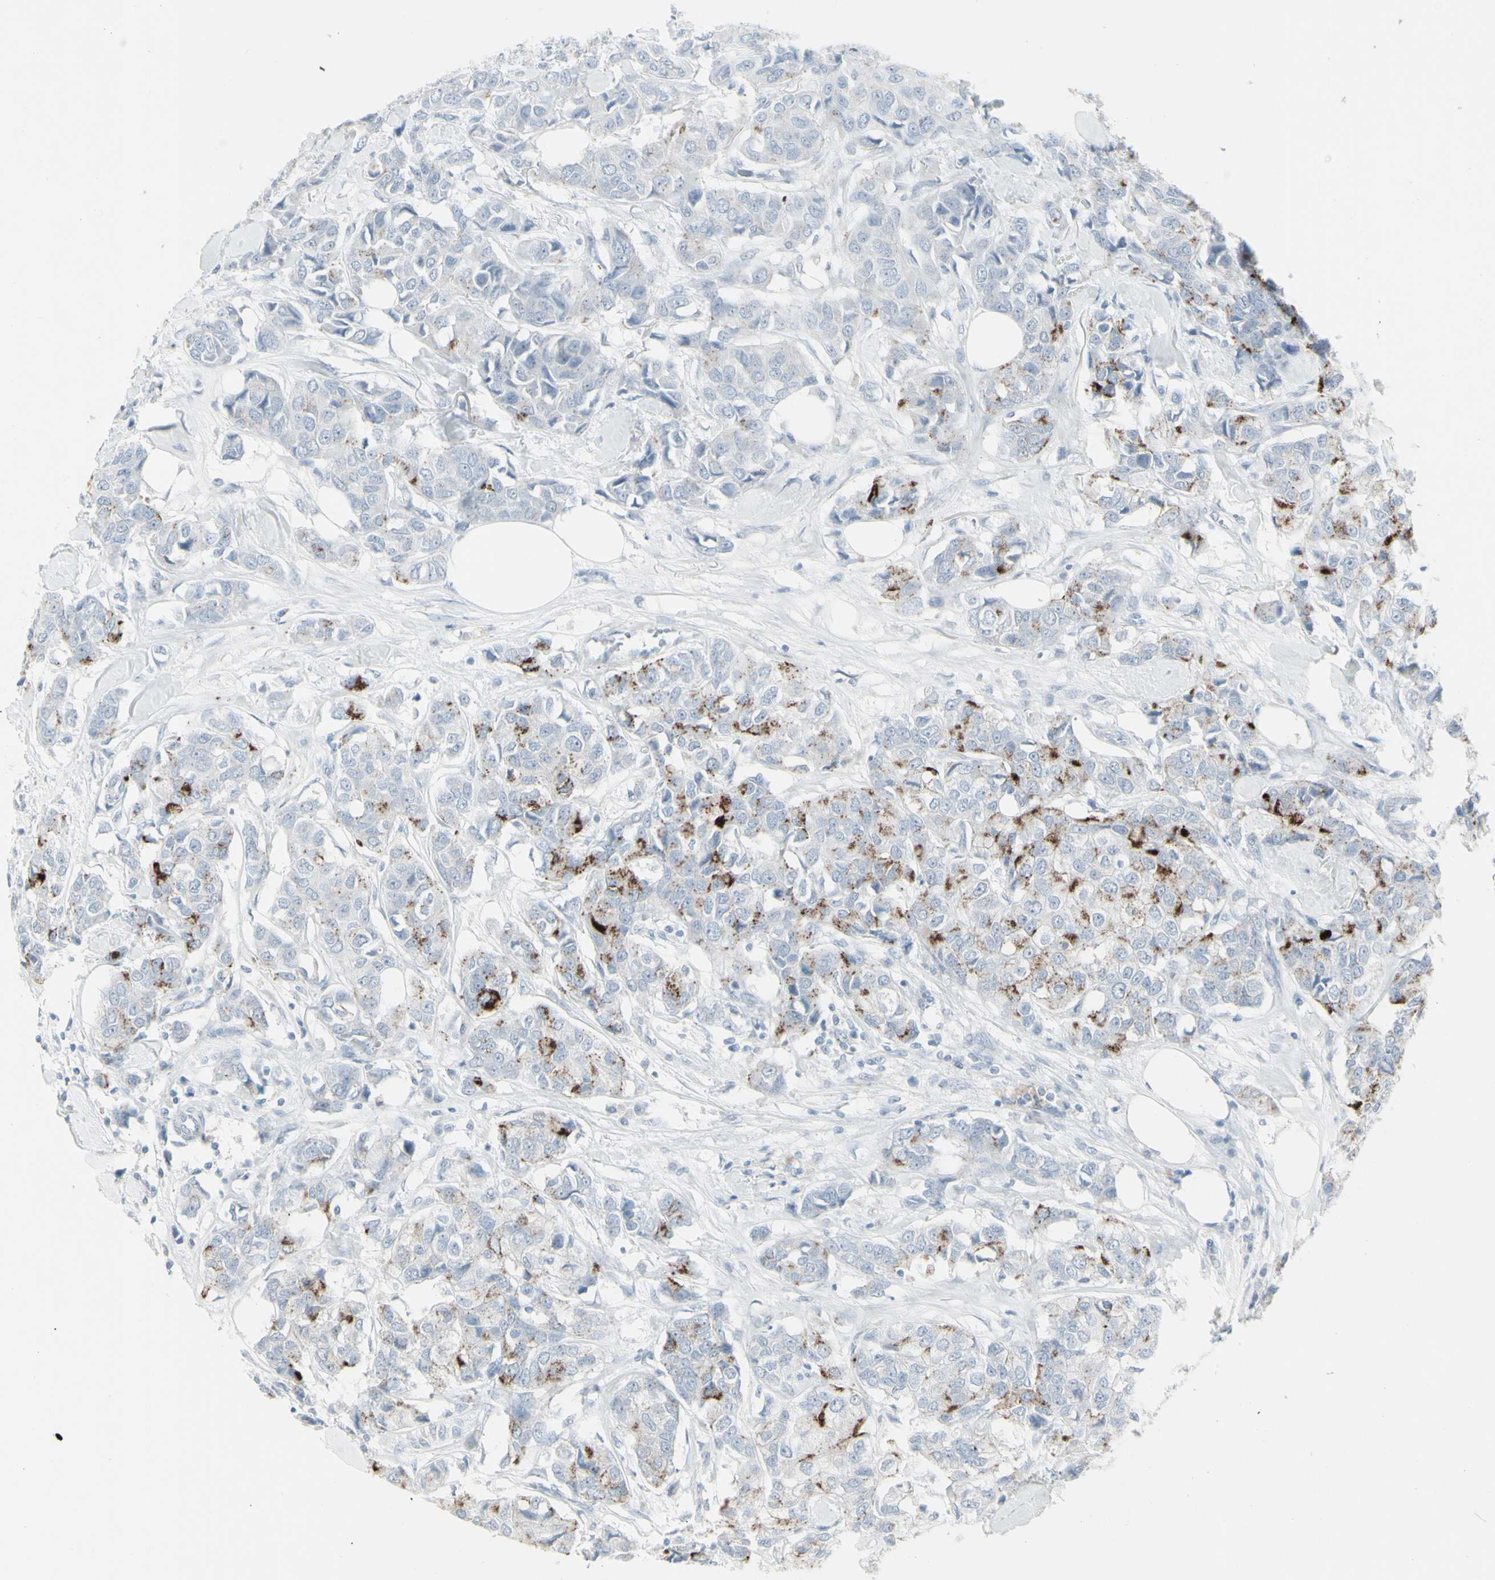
{"staining": {"intensity": "strong", "quantity": "<25%", "location": "cytoplasmic/membranous"}, "tissue": "breast cancer", "cell_type": "Tumor cells", "image_type": "cancer", "snomed": [{"axis": "morphology", "description": "Duct carcinoma"}, {"axis": "topography", "description": "Breast"}], "caption": "Human breast infiltrating ductal carcinoma stained with a brown dye demonstrates strong cytoplasmic/membranous positive expression in approximately <25% of tumor cells.", "gene": "YBX2", "patient": {"sex": "female", "age": 80}}